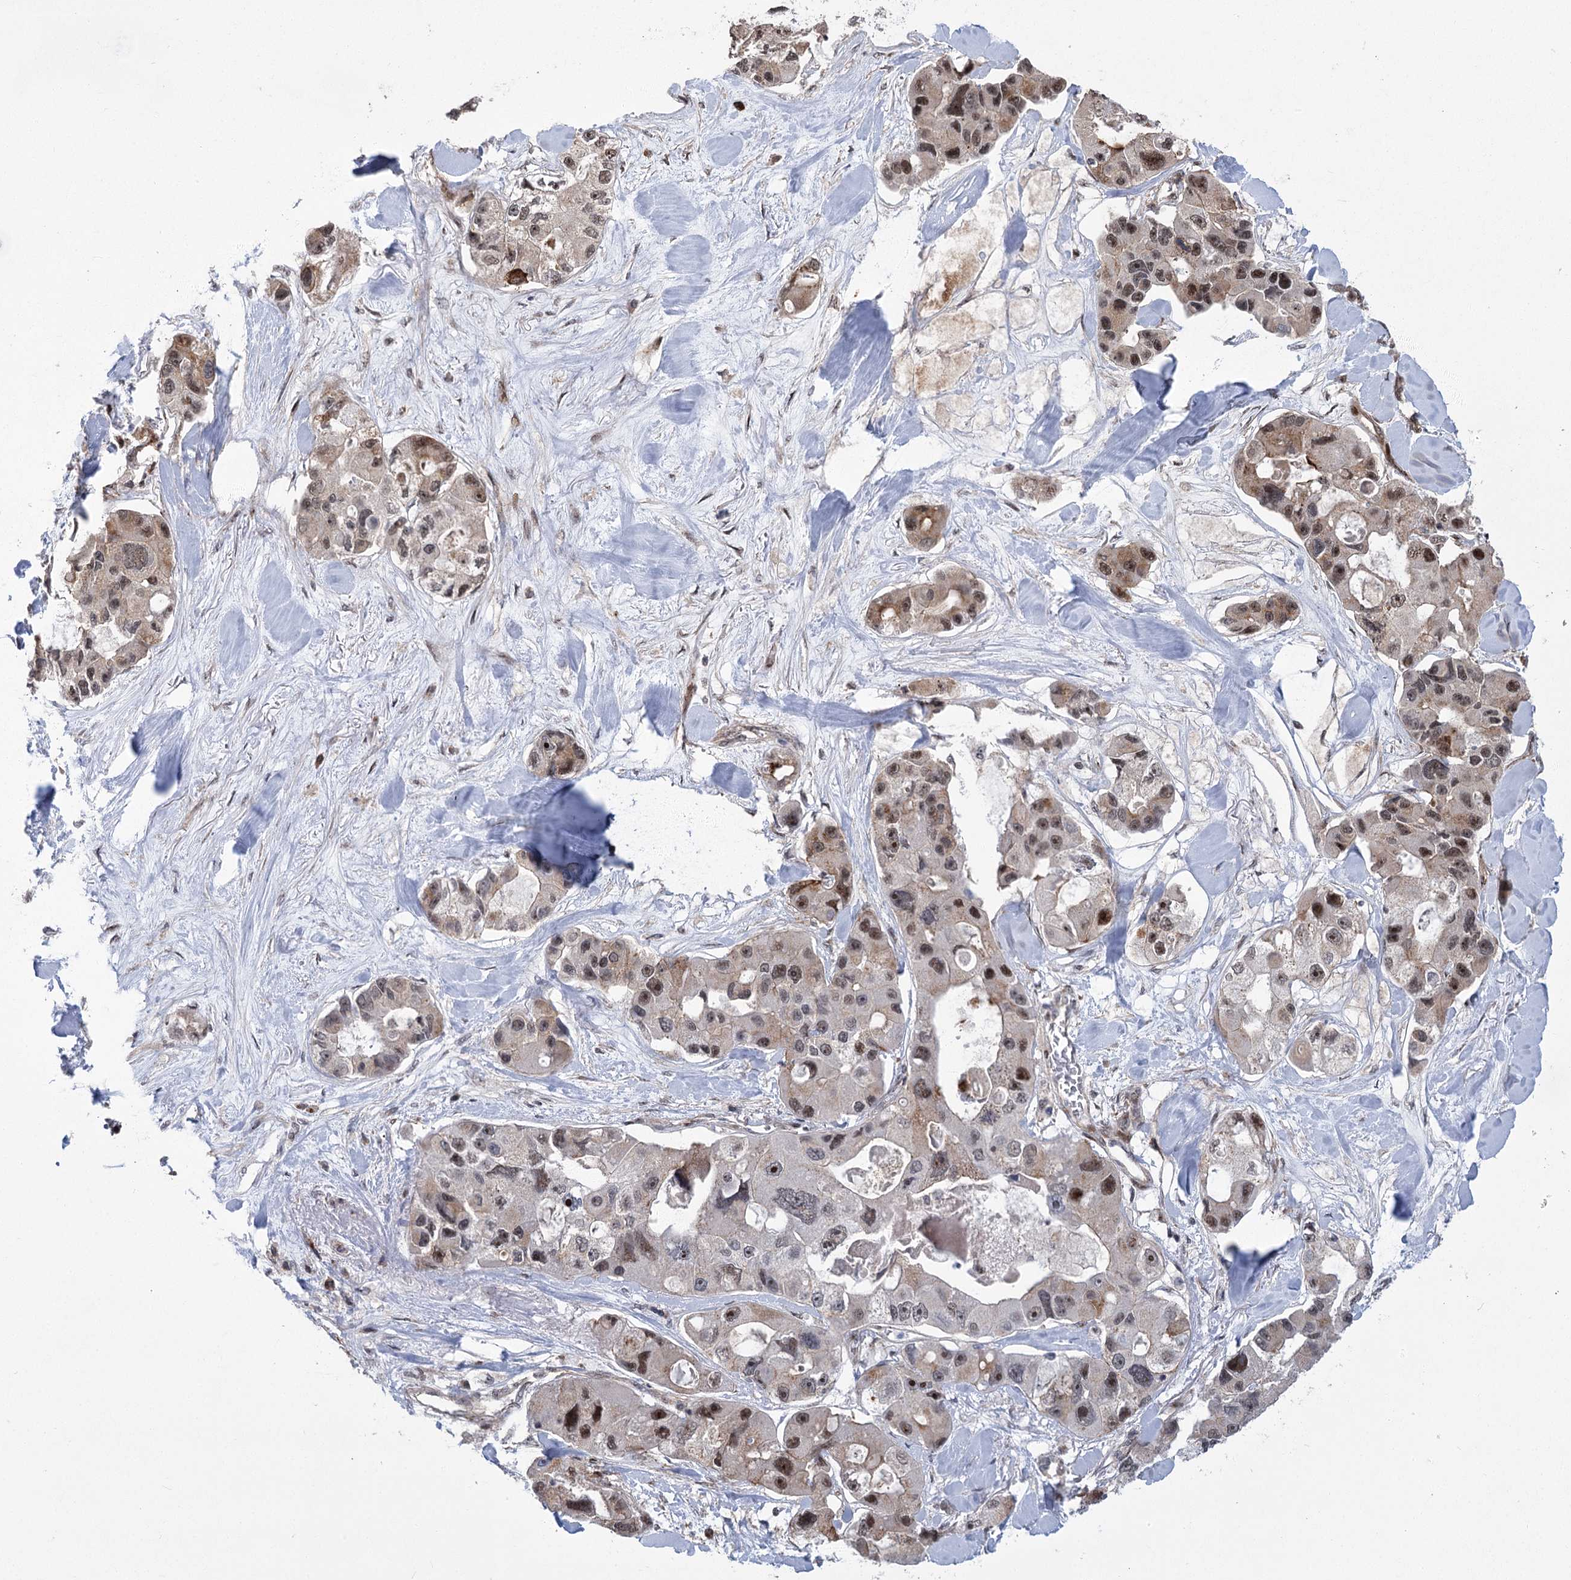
{"staining": {"intensity": "moderate", "quantity": ">75%", "location": "nuclear"}, "tissue": "lung cancer", "cell_type": "Tumor cells", "image_type": "cancer", "snomed": [{"axis": "morphology", "description": "Adenocarcinoma, NOS"}, {"axis": "topography", "description": "Lung"}], "caption": "The image demonstrates staining of lung cancer (adenocarcinoma), revealing moderate nuclear protein positivity (brown color) within tumor cells.", "gene": "PARM1", "patient": {"sex": "female", "age": 54}}